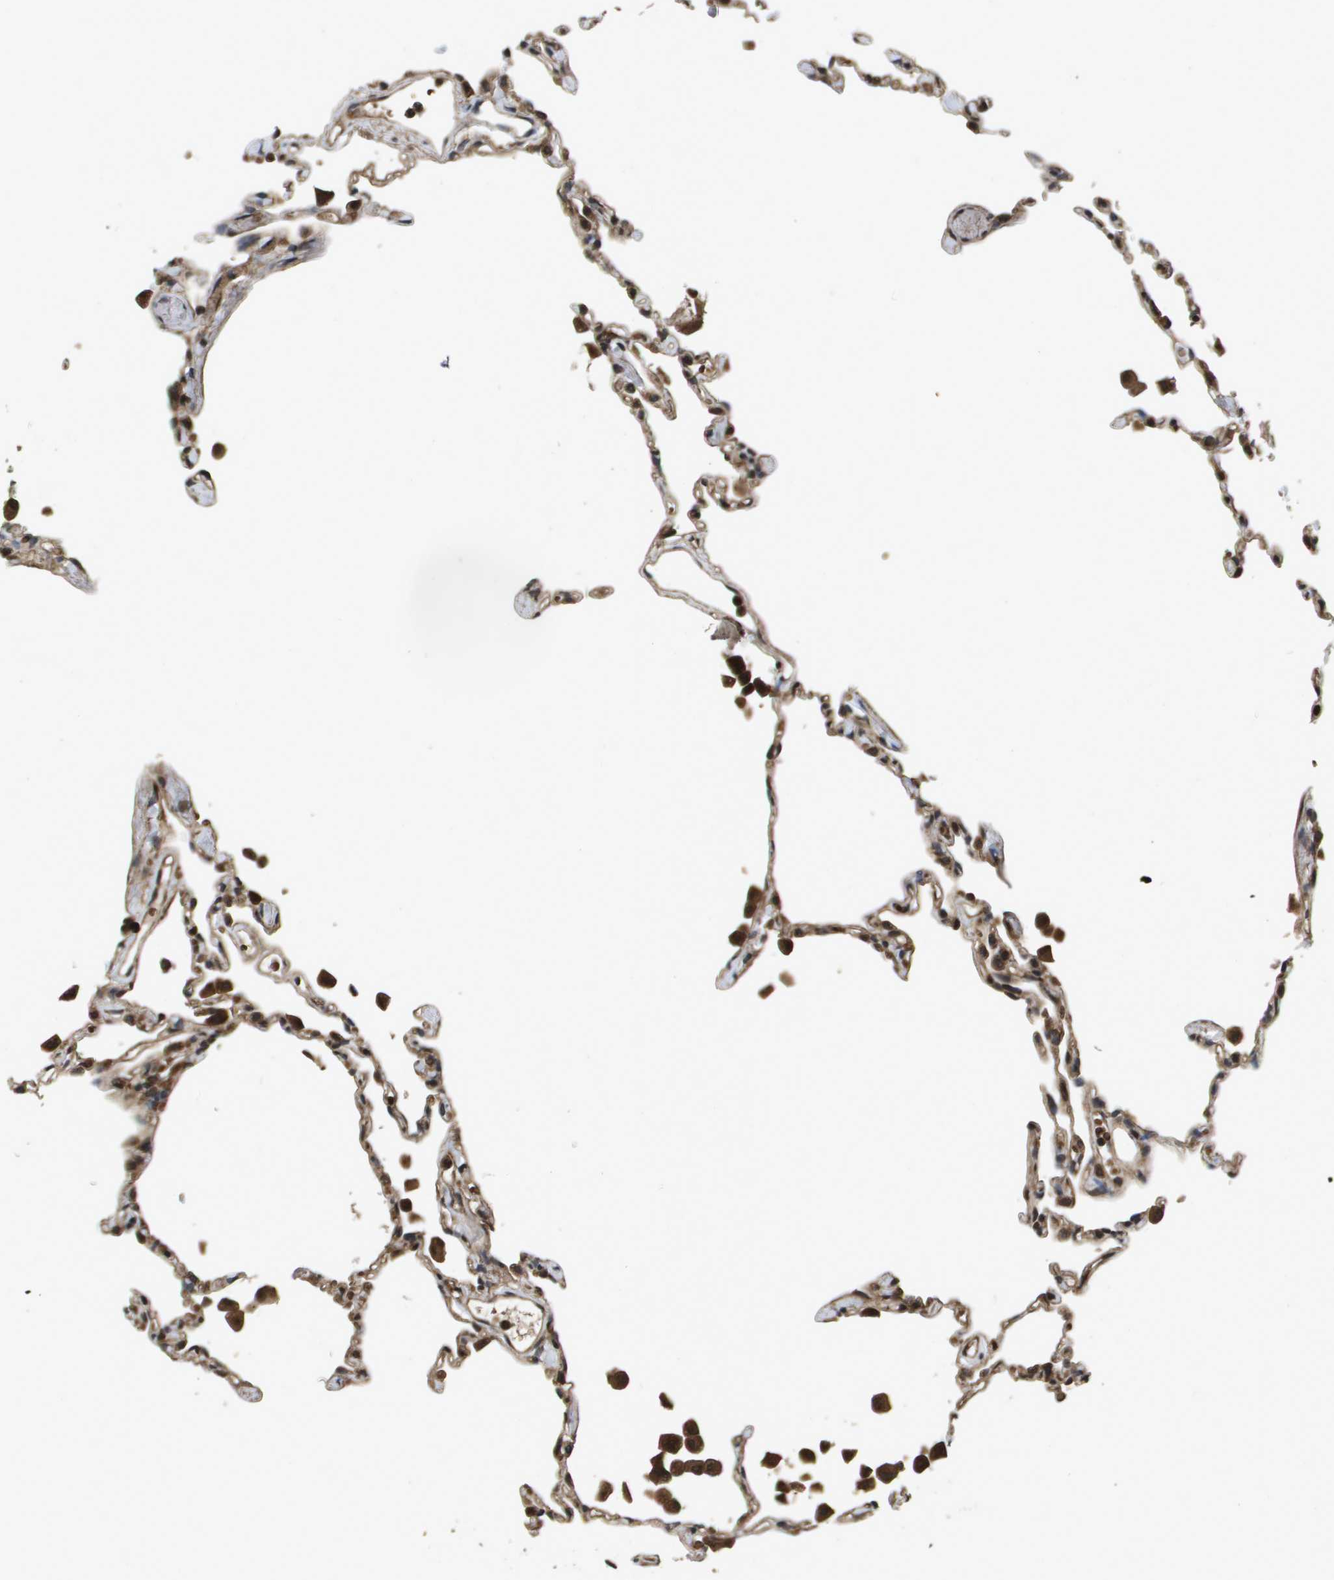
{"staining": {"intensity": "moderate", "quantity": "25%-75%", "location": "cytoplasmic/membranous,nuclear"}, "tissue": "lung", "cell_type": "Alveolar cells", "image_type": "normal", "snomed": [{"axis": "morphology", "description": "Normal tissue, NOS"}, {"axis": "topography", "description": "Lung"}], "caption": "Protein staining of unremarkable lung demonstrates moderate cytoplasmic/membranous,nuclear positivity in about 25%-75% of alveolar cells.", "gene": "SPTLC1", "patient": {"sex": "female", "age": 49}}